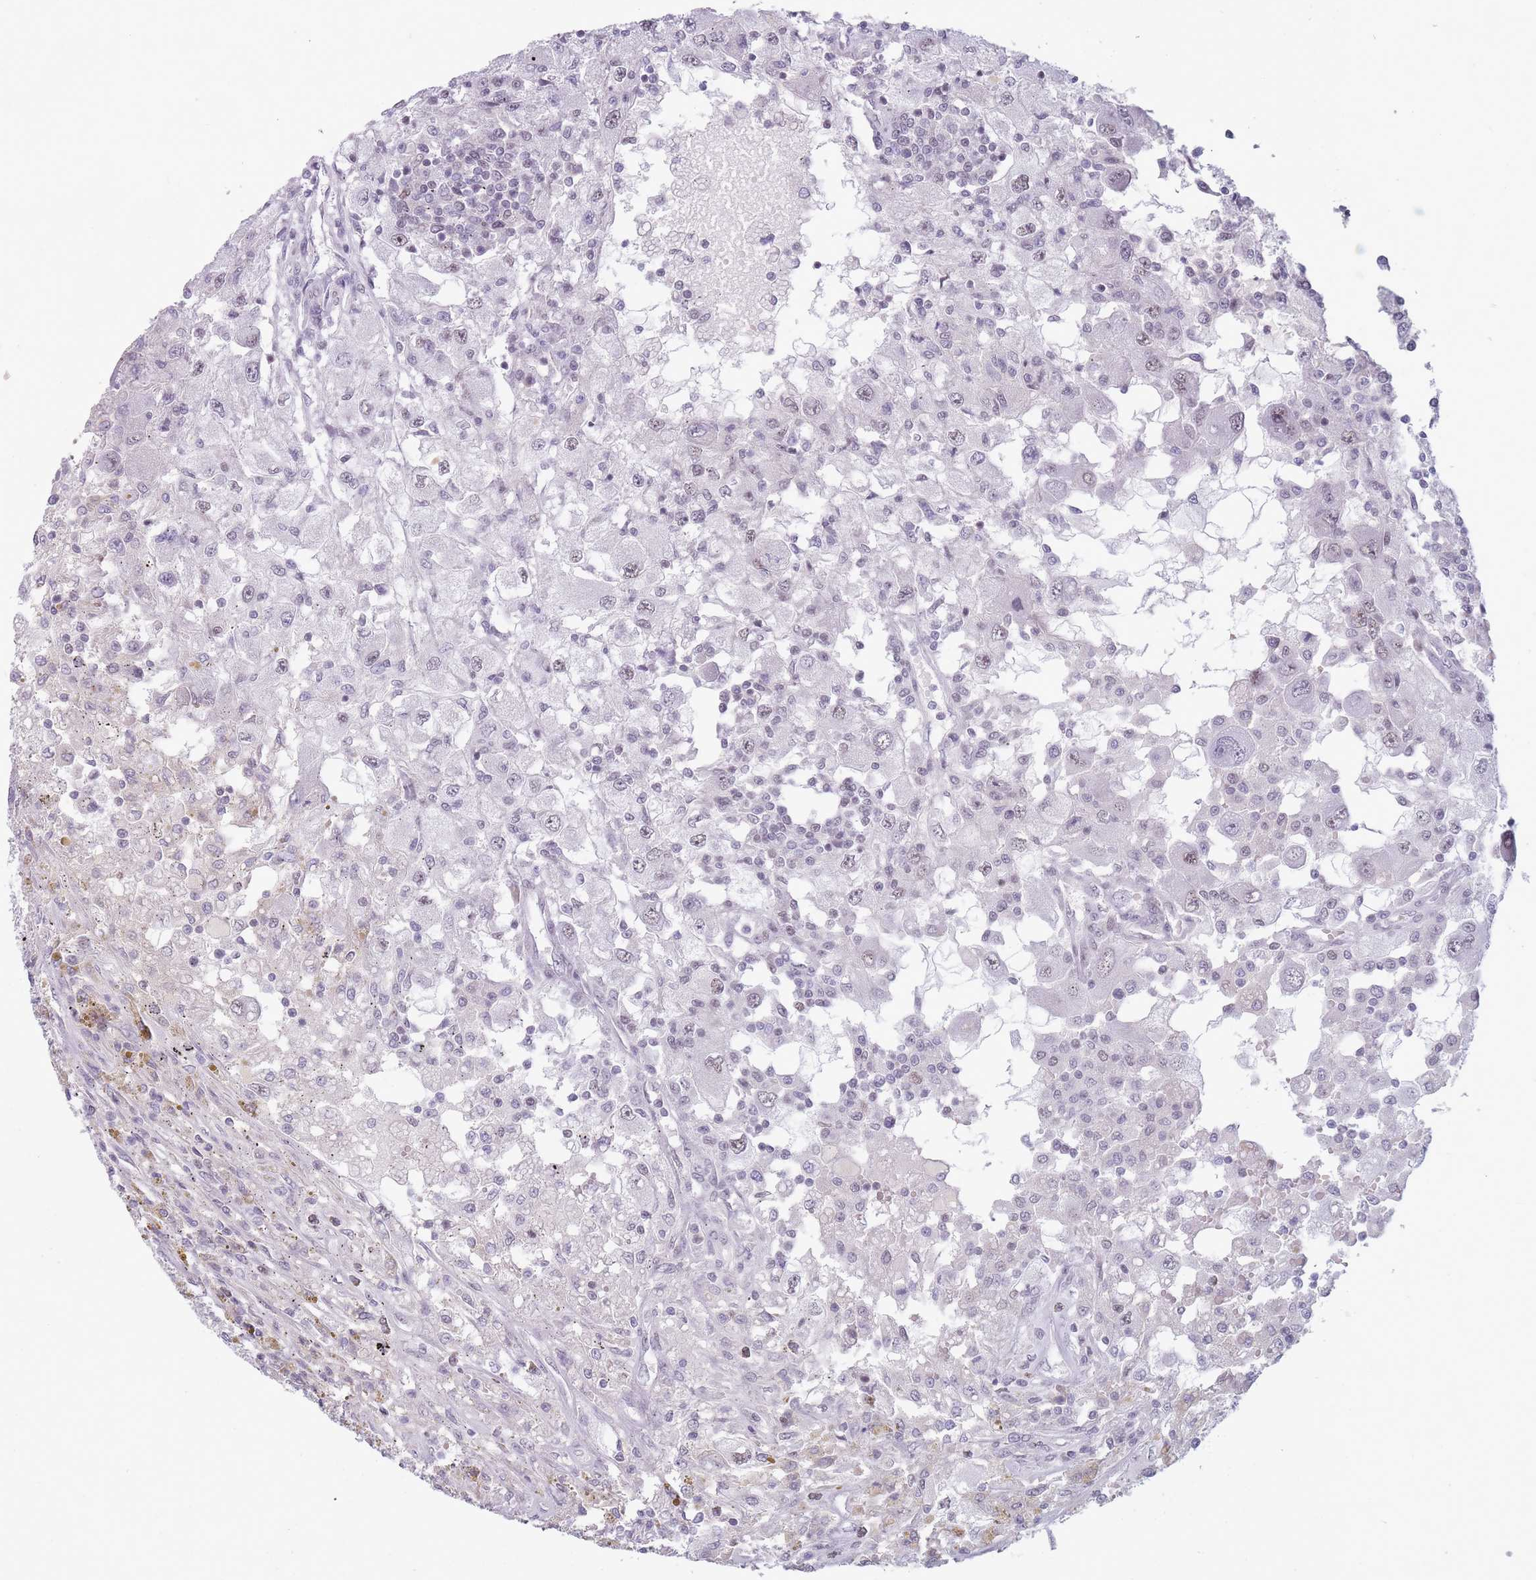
{"staining": {"intensity": "negative", "quantity": "none", "location": "none"}, "tissue": "renal cancer", "cell_type": "Tumor cells", "image_type": "cancer", "snomed": [{"axis": "morphology", "description": "Adenocarcinoma, NOS"}, {"axis": "topography", "description": "Kidney"}], "caption": "The photomicrograph demonstrates no significant positivity in tumor cells of adenocarcinoma (renal). (Immunohistochemistry, brightfield microscopy, high magnification).", "gene": "ARID3B", "patient": {"sex": "female", "age": 67}}